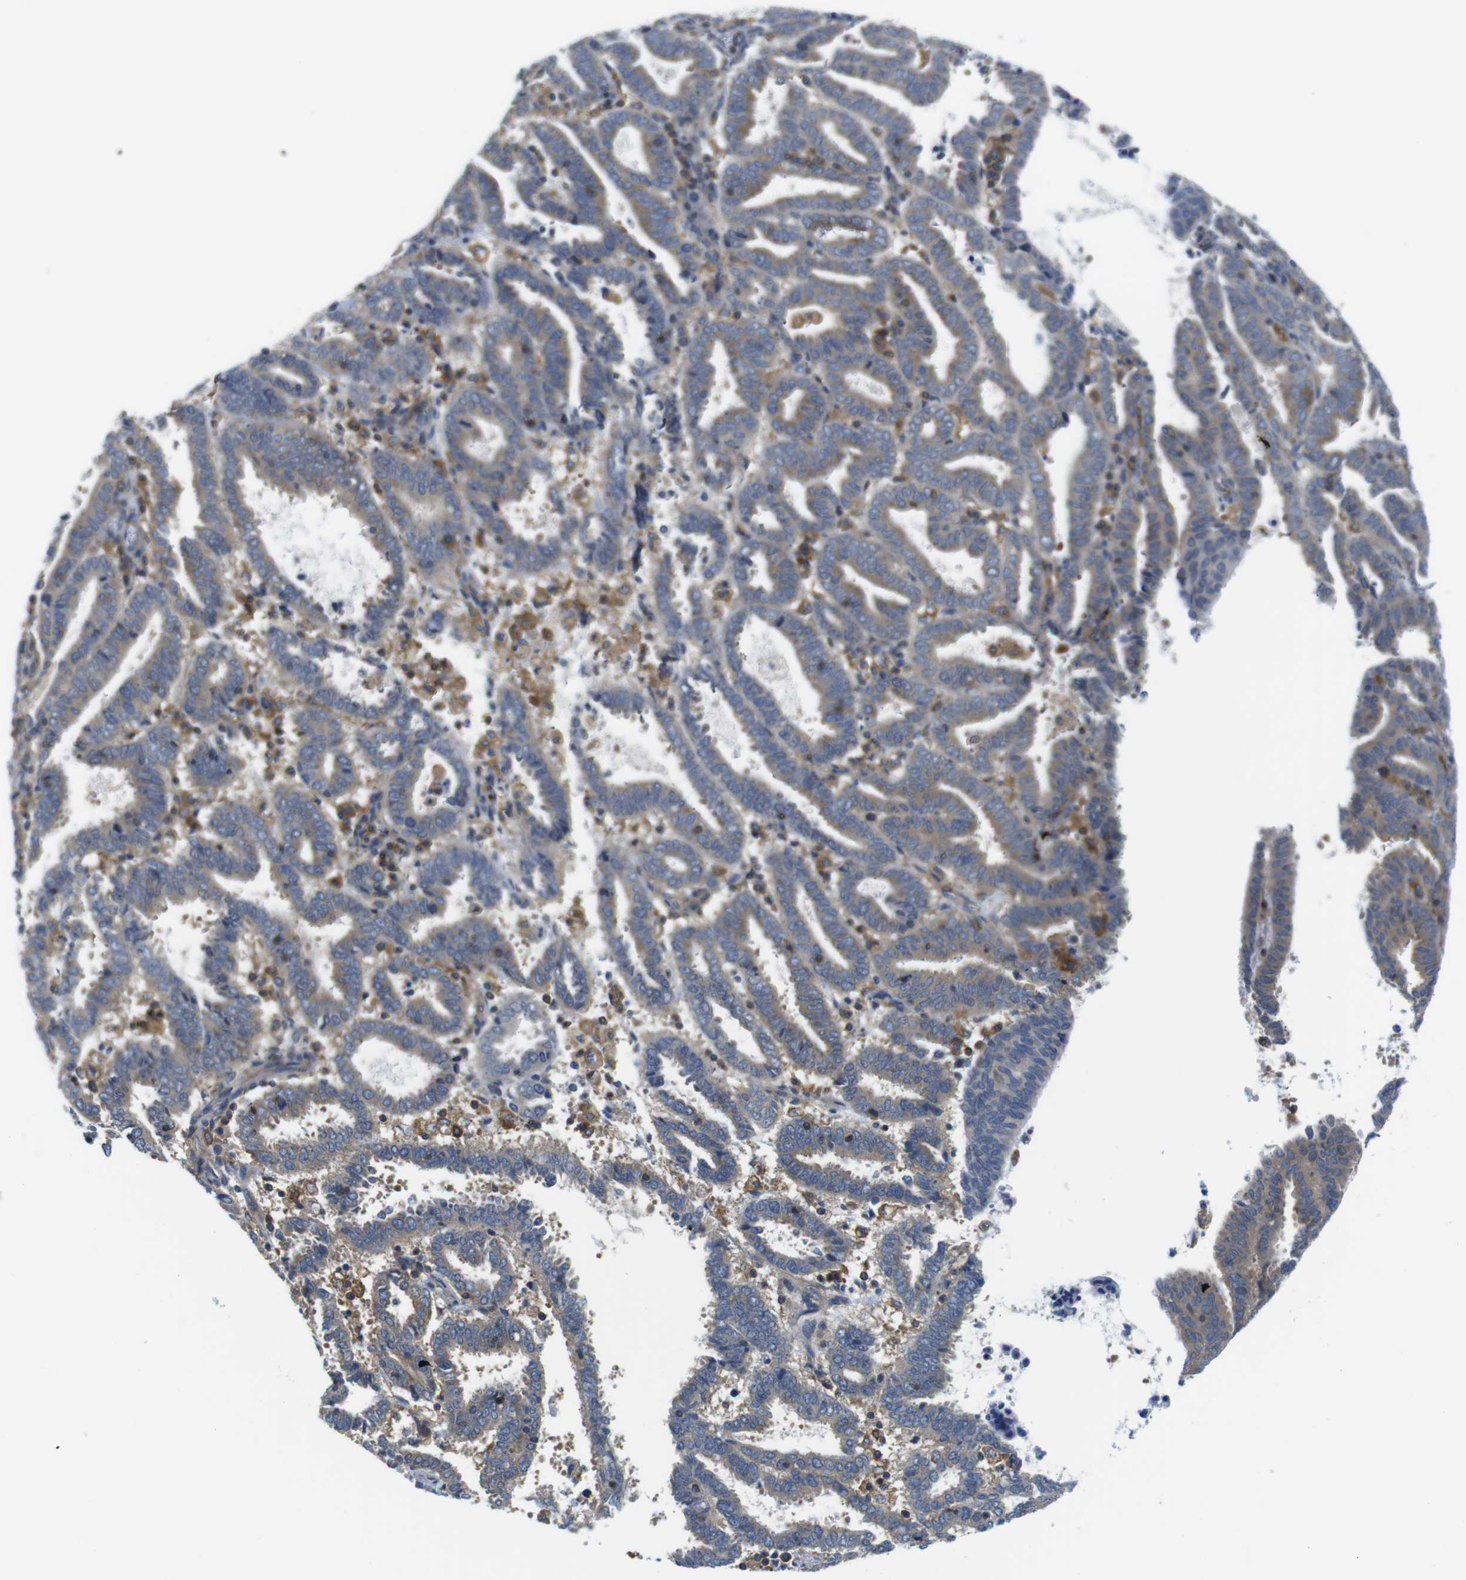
{"staining": {"intensity": "weak", "quantity": ">75%", "location": "cytoplasmic/membranous"}, "tissue": "endometrial cancer", "cell_type": "Tumor cells", "image_type": "cancer", "snomed": [{"axis": "morphology", "description": "Adenocarcinoma, NOS"}, {"axis": "topography", "description": "Uterus"}], "caption": "Tumor cells demonstrate low levels of weak cytoplasmic/membranous staining in about >75% of cells in adenocarcinoma (endometrial).", "gene": "HERPUD2", "patient": {"sex": "female", "age": 83}}